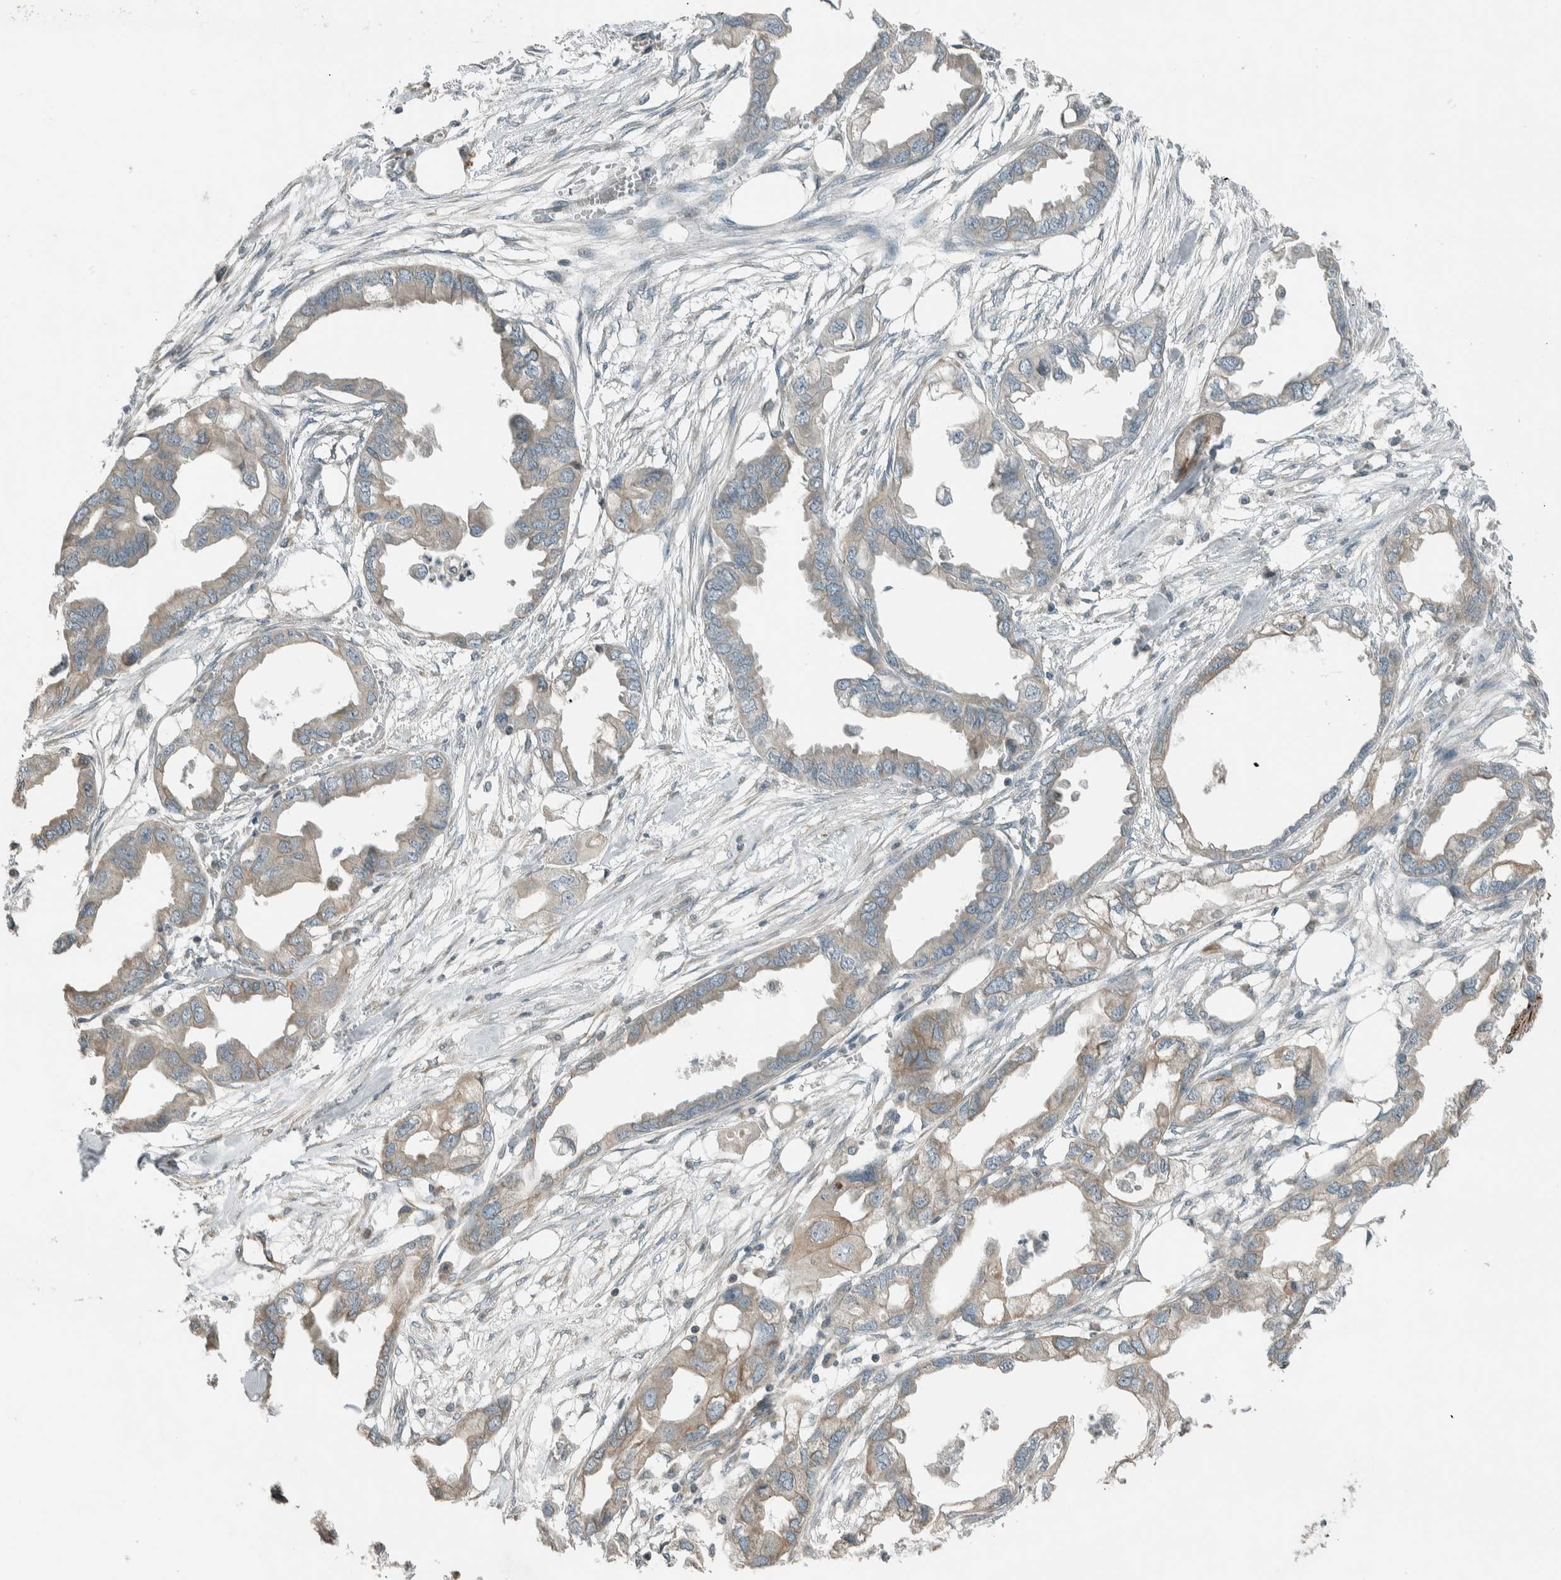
{"staining": {"intensity": "weak", "quantity": "<25%", "location": "cytoplasmic/membranous"}, "tissue": "endometrial cancer", "cell_type": "Tumor cells", "image_type": "cancer", "snomed": [{"axis": "morphology", "description": "Adenocarcinoma, NOS"}, {"axis": "morphology", "description": "Adenocarcinoma, metastatic, NOS"}, {"axis": "topography", "description": "Adipose tissue"}, {"axis": "topography", "description": "Endometrium"}], "caption": "Immunohistochemistry photomicrograph of neoplastic tissue: endometrial cancer stained with DAB demonstrates no significant protein positivity in tumor cells. Nuclei are stained in blue.", "gene": "SEL1L", "patient": {"sex": "female", "age": 67}}